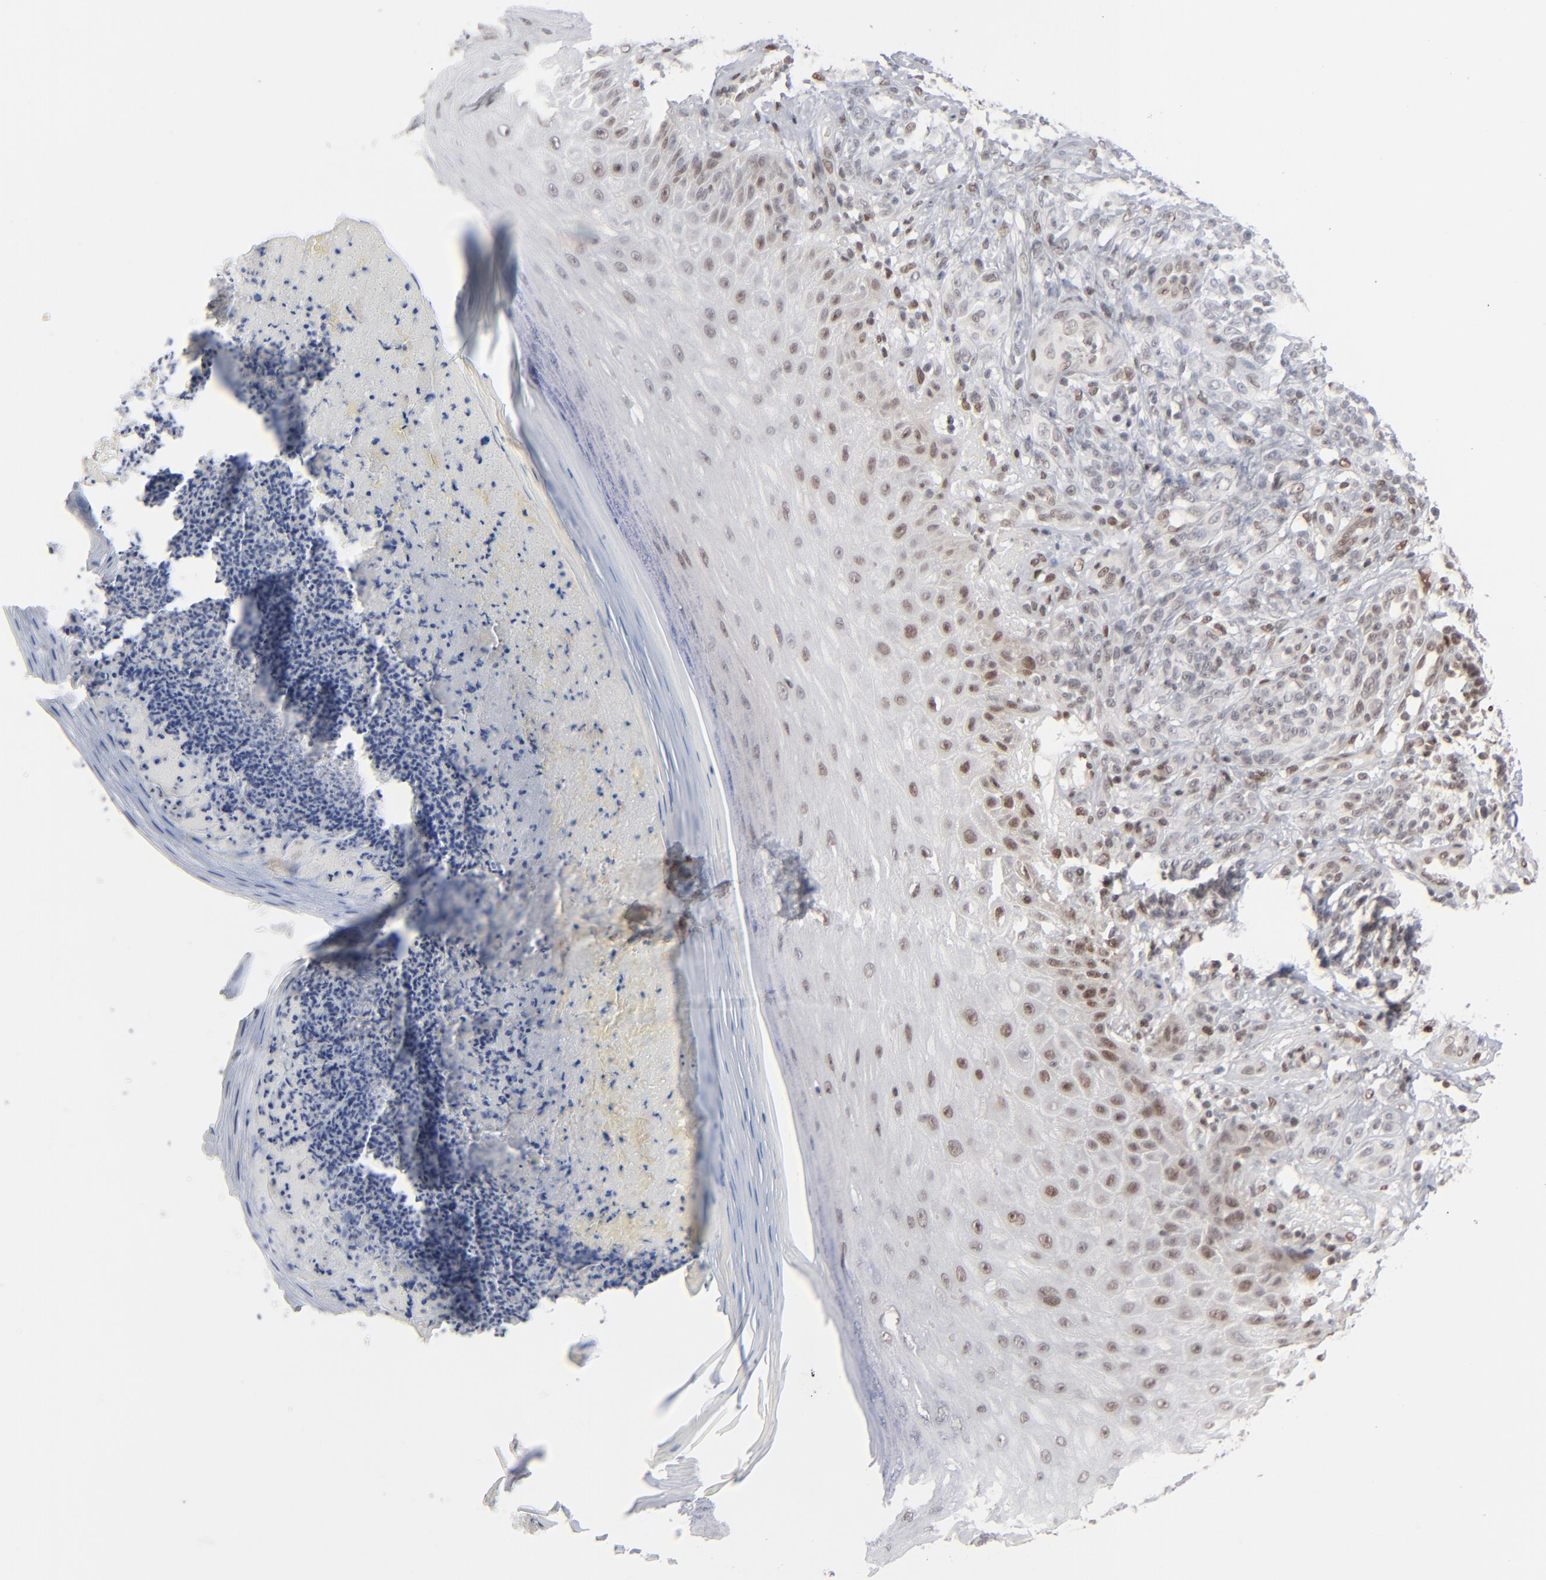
{"staining": {"intensity": "weak", "quantity": "<25%", "location": "nuclear"}, "tissue": "melanoma", "cell_type": "Tumor cells", "image_type": "cancer", "snomed": [{"axis": "morphology", "description": "Malignant melanoma, NOS"}, {"axis": "topography", "description": "Skin"}], "caption": "A high-resolution histopathology image shows IHC staining of melanoma, which exhibits no significant positivity in tumor cells.", "gene": "IRF9", "patient": {"sex": "male", "age": 57}}